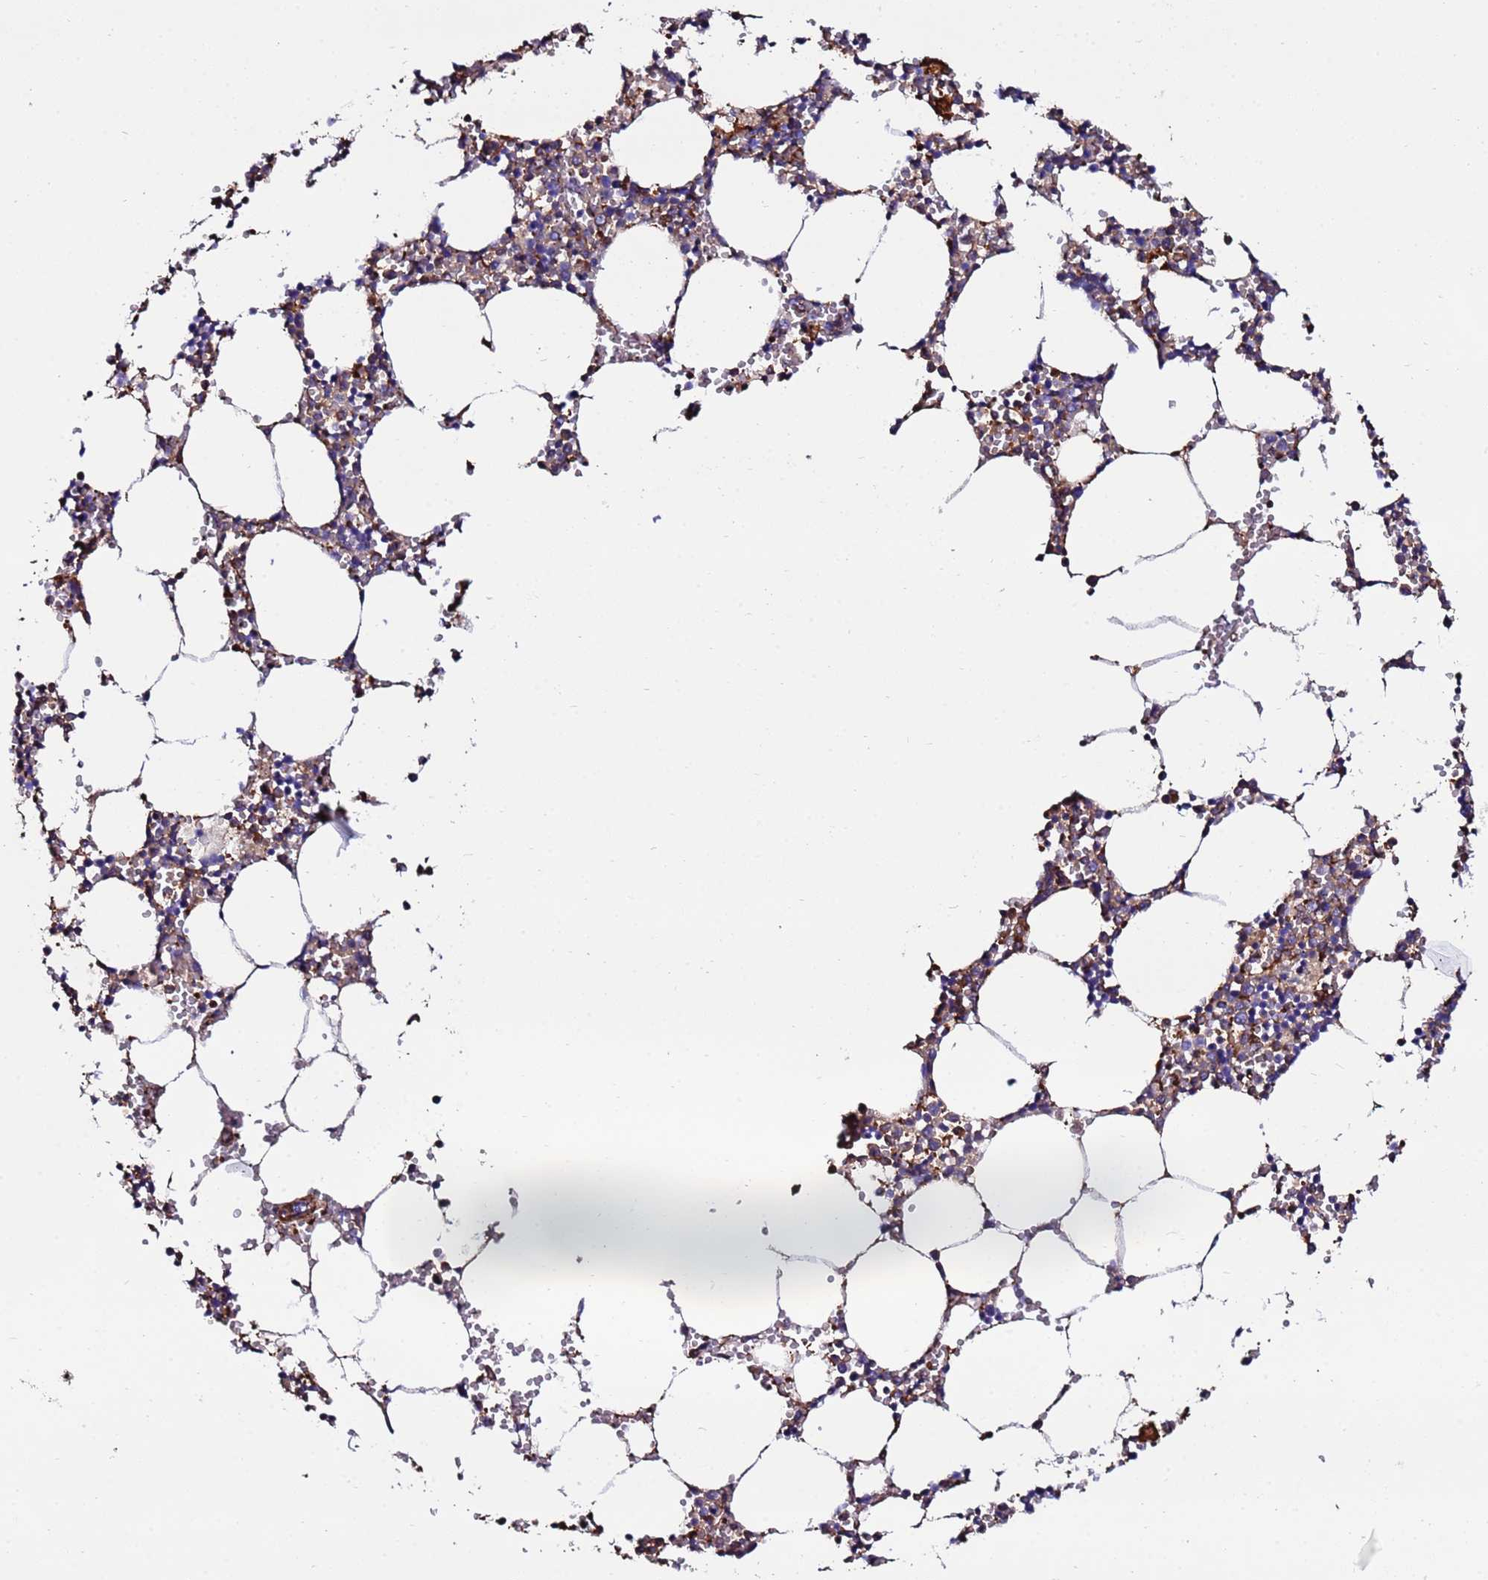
{"staining": {"intensity": "moderate", "quantity": "25%-75%", "location": "cytoplasmic/membranous"}, "tissue": "bone marrow", "cell_type": "Hematopoietic cells", "image_type": "normal", "snomed": [{"axis": "morphology", "description": "Normal tissue, NOS"}, {"axis": "topography", "description": "Bone marrow"}], "caption": "The histopathology image displays immunohistochemical staining of normal bone marrow. There is moderate cytoplasmic/membranous staining is appreciated in about 25%-75% of hematopoietic cells.", "gene": "POTEE", "patient": {"sex": "female", "age": 64}}